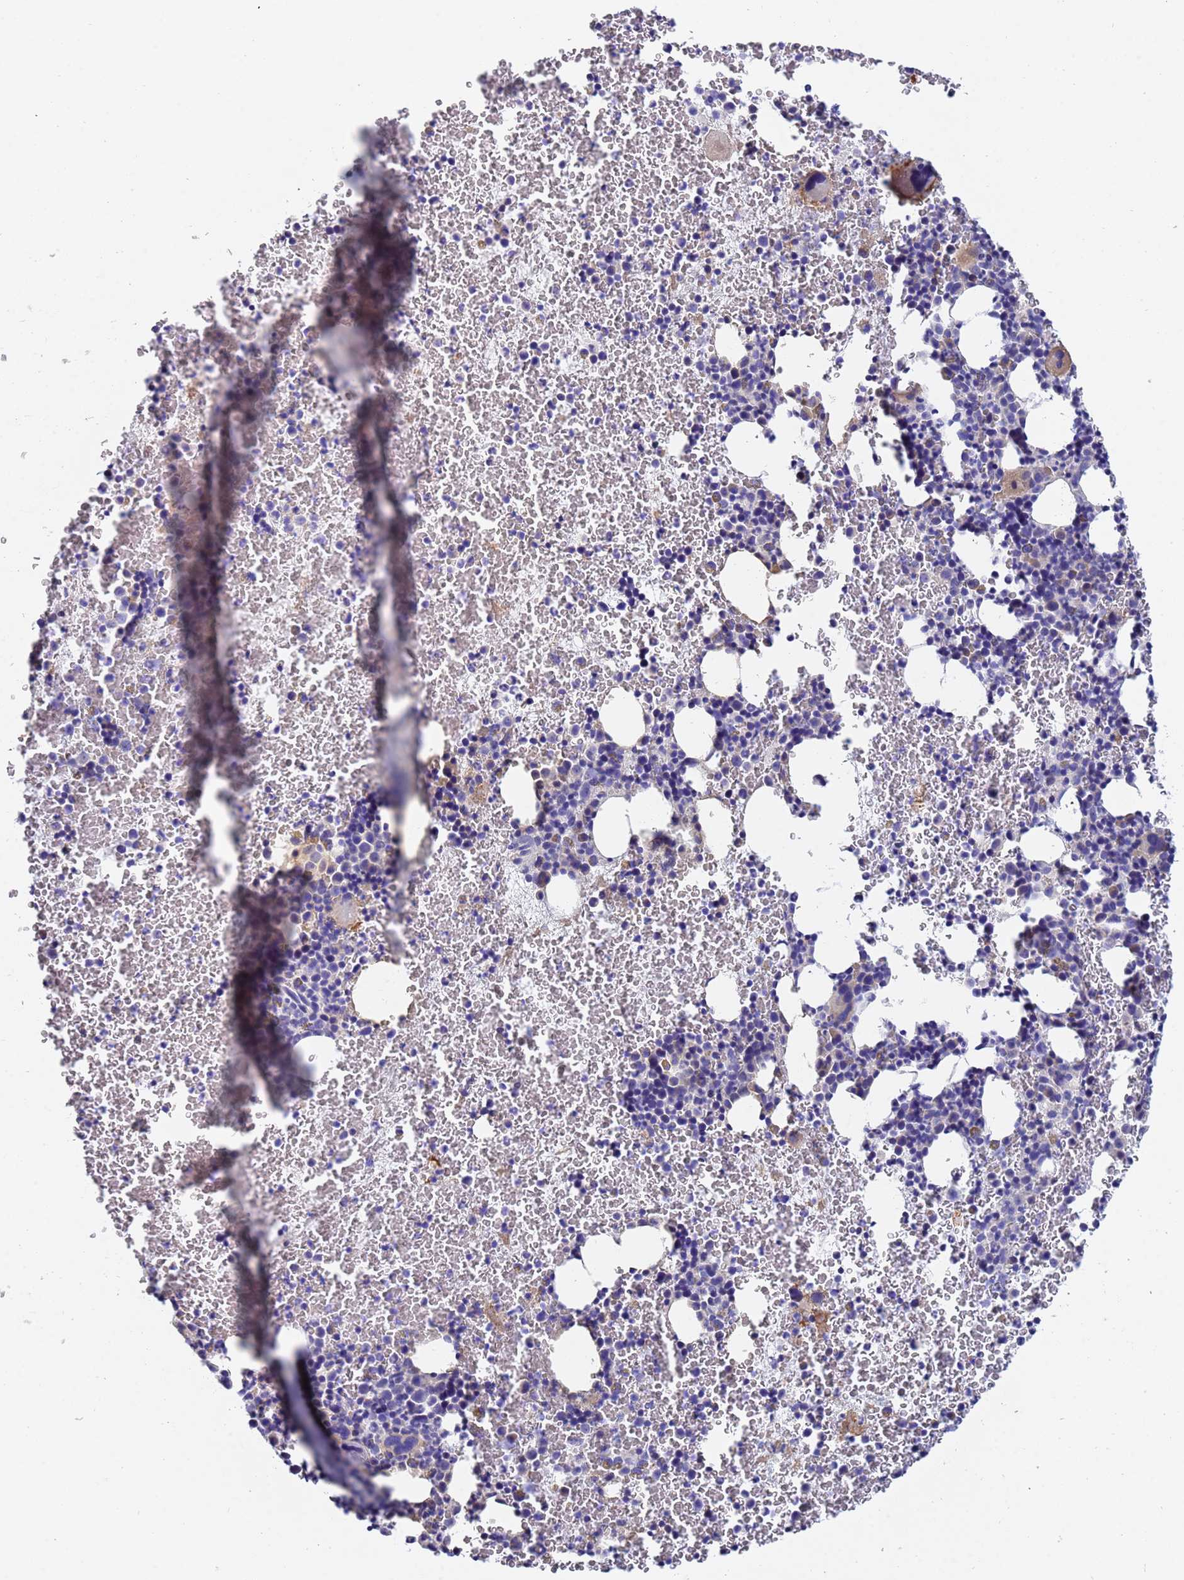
{"staining": {"intensity": "moderate", "quantity": "<25%", "location": "cytoplasmic/membranous"}, "tissue": "bone marrow", "cell_type": "Hematopoietic cells", "image_type": "normal", "snomed": [{"axis": "morphology", "description": "Normal tissue, NOS"}, {"axis": "topography", "description": "Bone marrow"}], "caption": "Bone marrow stained with immunohistochemistry (IHC) reveals moderate cytoplasmic/membranous positivity in about <25% of hematopoietic cells.", "gene": "UBE2O", "patient": {"sex": "male", "age": 11}}